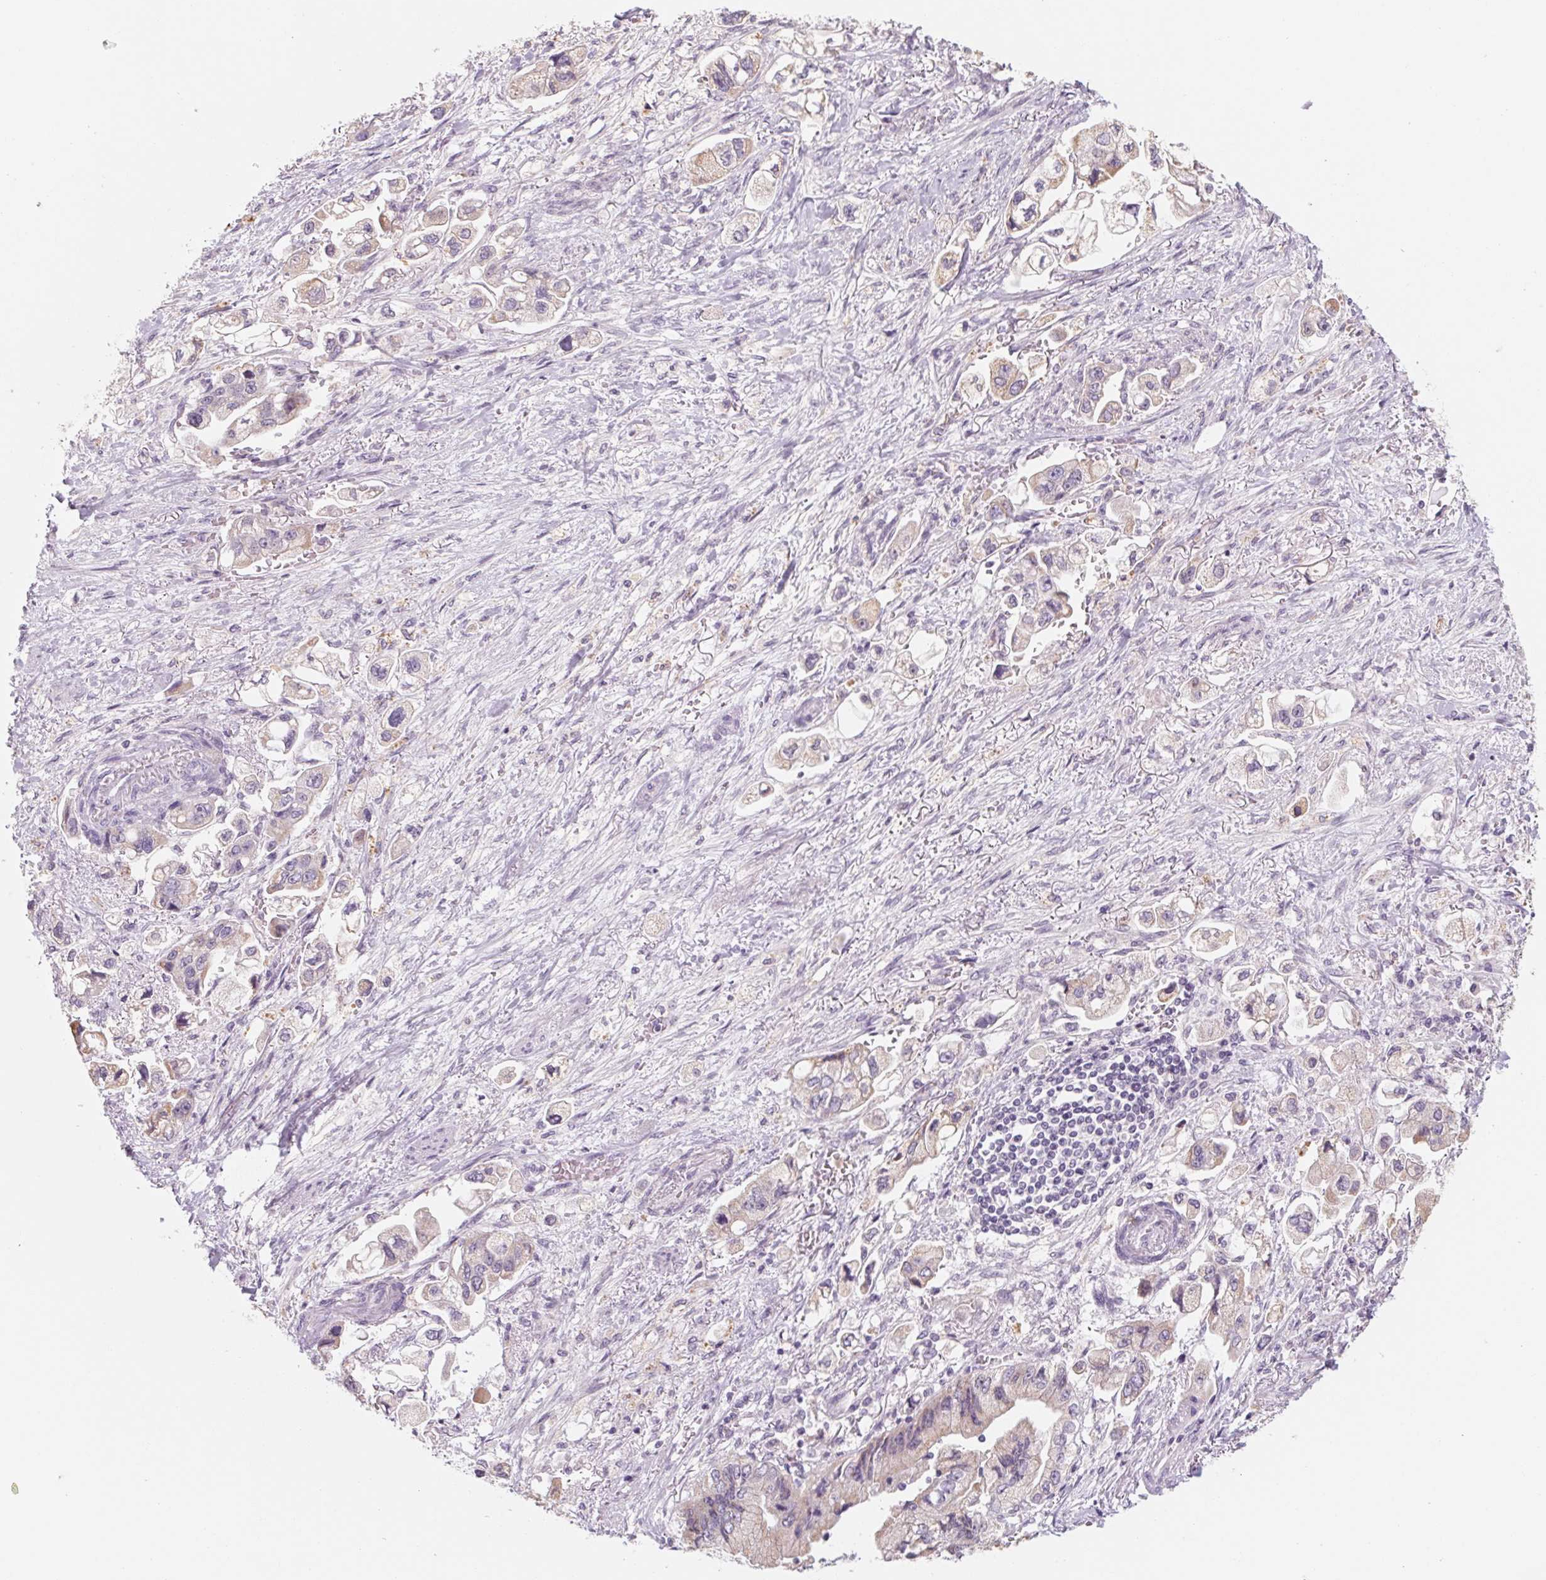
{"staining": {"intensity": "weak", "quantity": "<25%", "location": "cytoplasmic/membranous"}, "tissue": "stomach cancer", "cell_type": "Tumor cells", "image_type": "cancer", "snomed": [{"axis": "morphology", "description": "Normal tissue, NOS"}, {"axis": "morphology", "description": "Adenocarcinoma, NOS"}, {"axis": "topography", "description": "Stomach"}], "caption": "This micrograph is of adenocarcinoma (stomach) stained with immunohistochemistry to label a protein in brown with the nuclei are counter-stained blue. There is no positivity in tumor cells.", "gene": "POU1F1", "patient": {"sex": "male", "age": 62}}